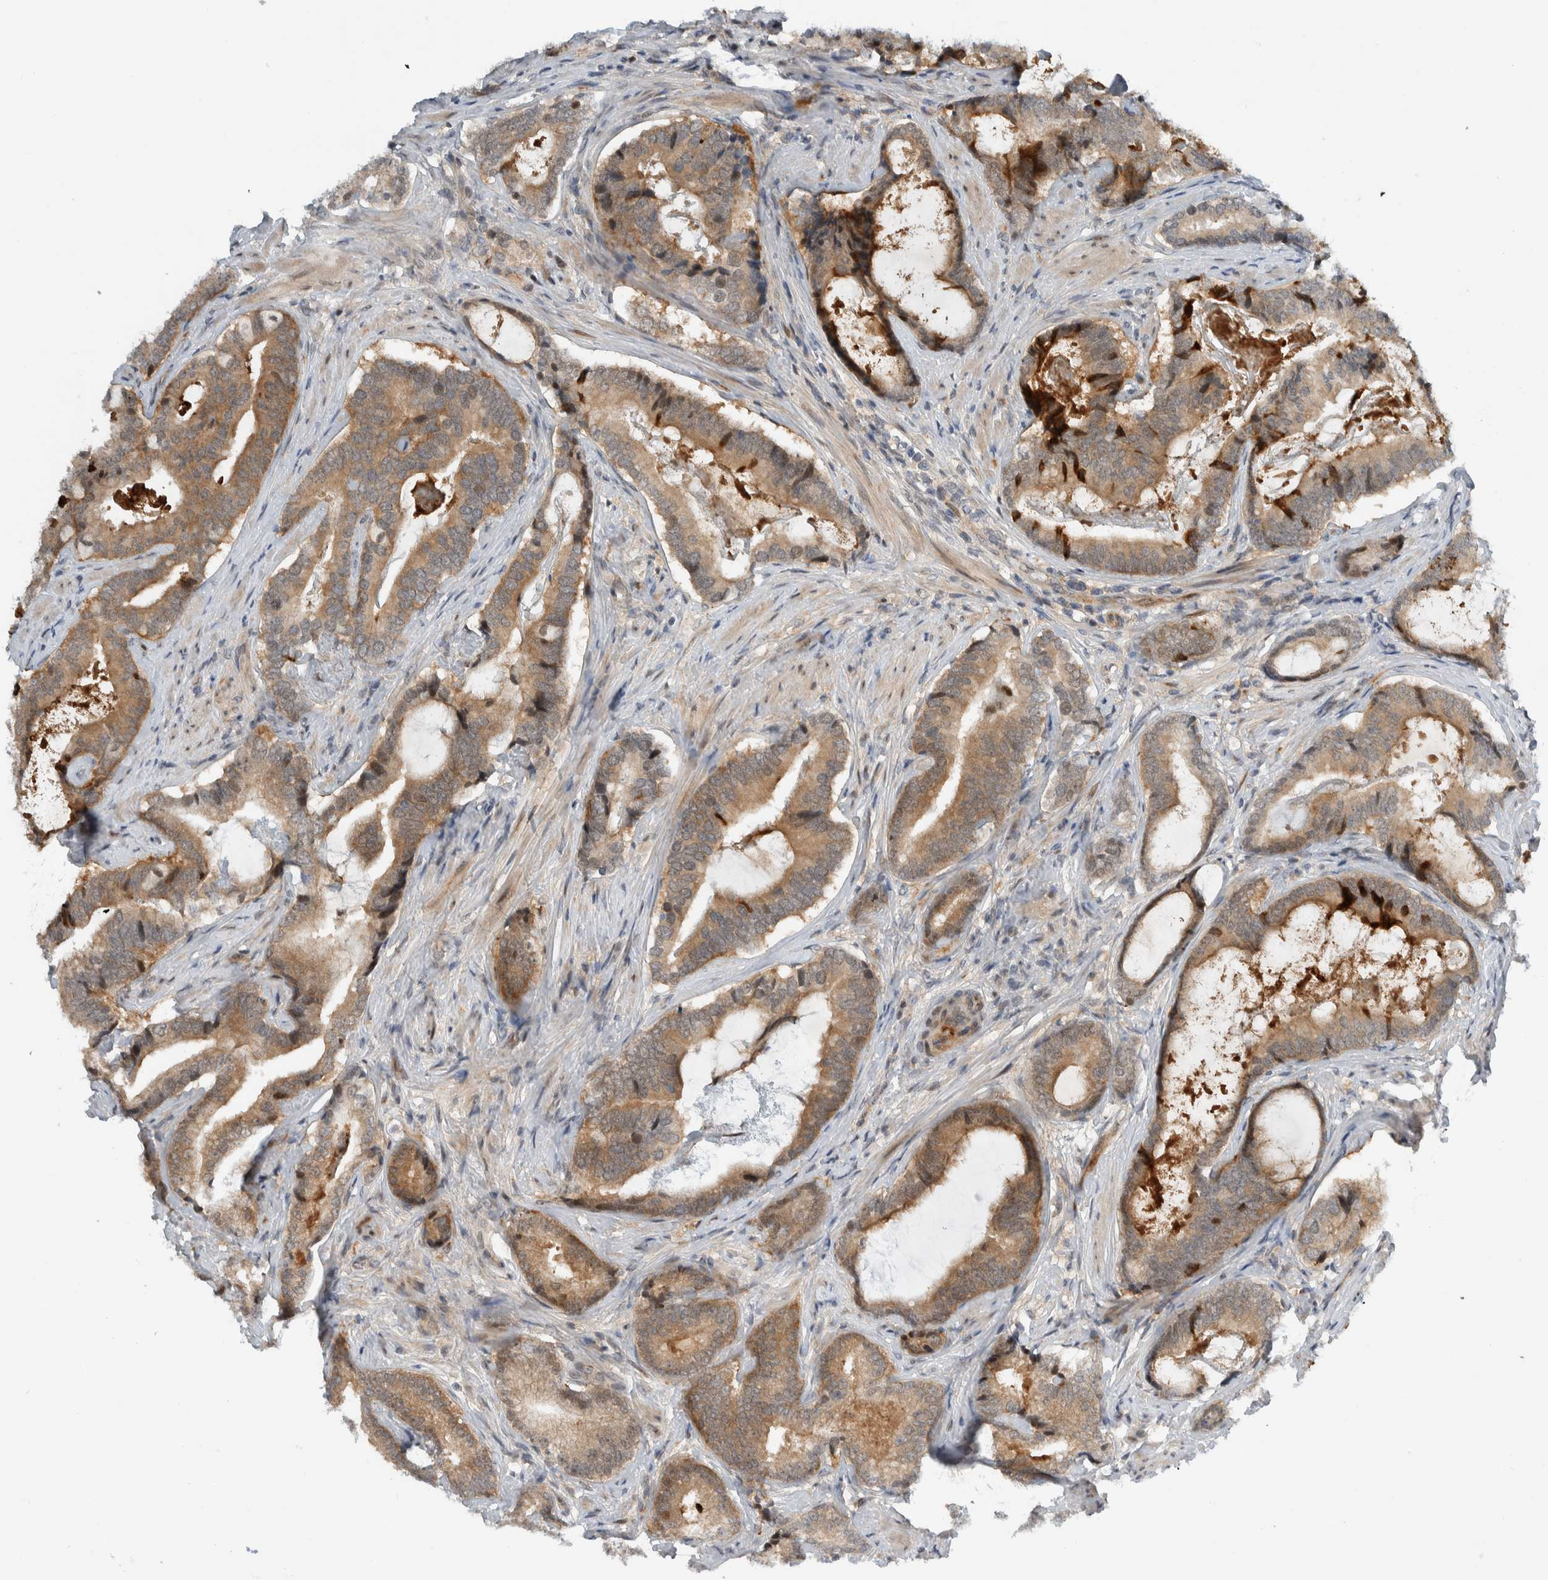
{"staining": {"intensity": "moderate", "quantity": ">75%", "location": "cytoplasmic/membranous"}, "tissue": "prostate cancer", "cell_type": "Tumor cells", "image_type": "cancer", "snomed": [{"axis": "morphology", "description": "Adenocarcinoma, High grade"}, {"axis": "topography", "description": "Prostate"}], "caption": "Prostate cancer (high-grade adenocarcinoma) stained with immunohistochemistry (IHC) shows moderate cytoplasmic/membranous staining in approximately >75% of tumor cells. The protein is shown in brown color, while the nuclei are stained blue.", "gene": "NCR3LG1", "patient": {"sex": "male", "age": 55}}